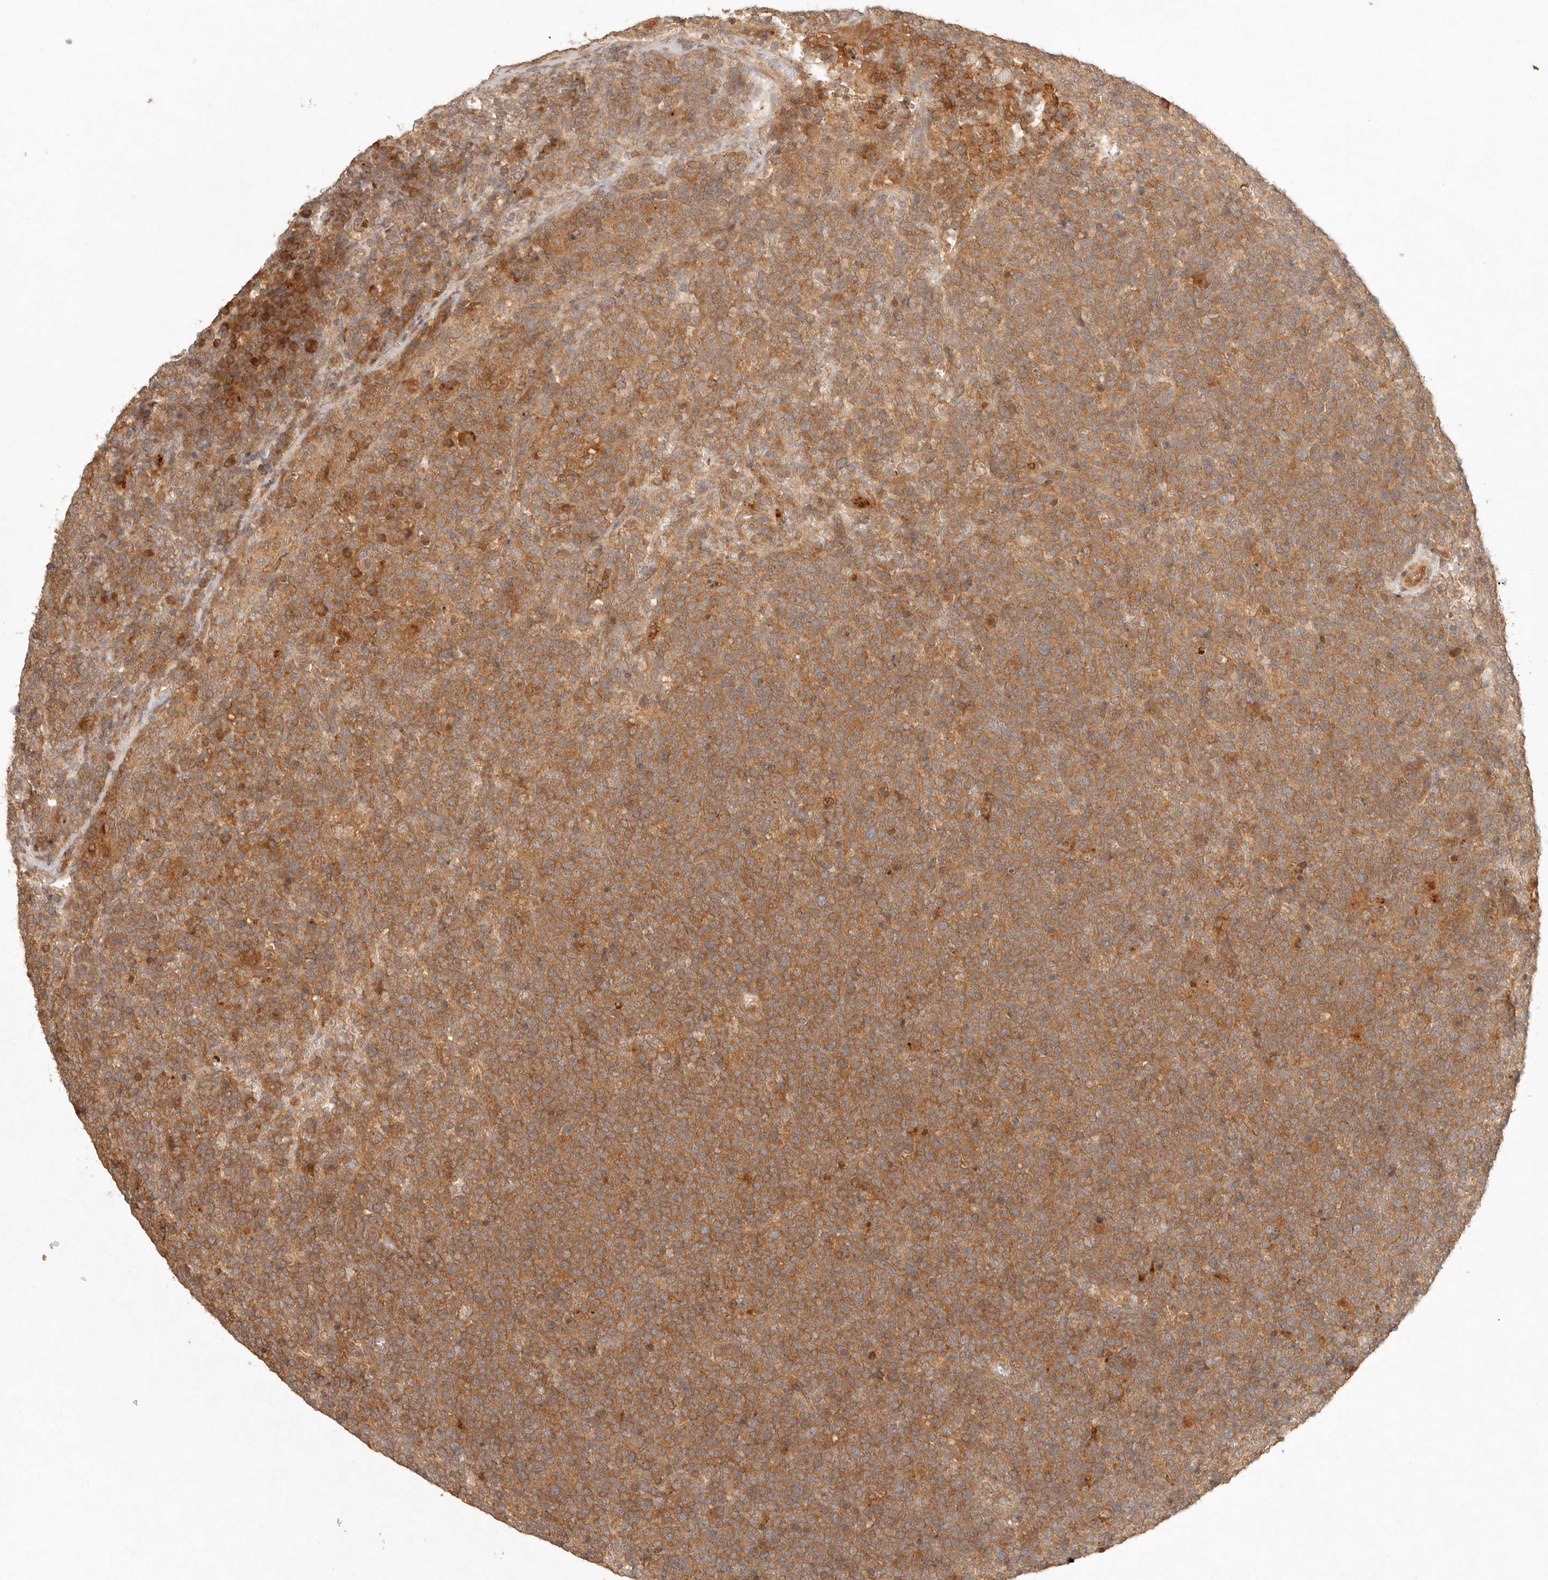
{"staining": {"intensity": "moderate", "quantity": ">75%", "location": "cytoplasmic/membranous"}, "tissue": "lymphoma", "cell_type": "Tumor cells", "image_type": "cancer", "snomed": [{"axis": "morphology", "description": "Malignant lymphoma, non-Hodgkin's type, High grade"}, {"axis": "topography", "description": "Lymph node"}], "caption": "This histopathology image shows immunohistochemistry (IHC) staining of malignant lymphoma, non-Hodgkin's type (high-grade), with medium moderate cytoplasmic/membranous positivity in approximately >75% of tumor cells.", "gene": "ANKRD61", "patient": {"sex": "male", "age": 61}}